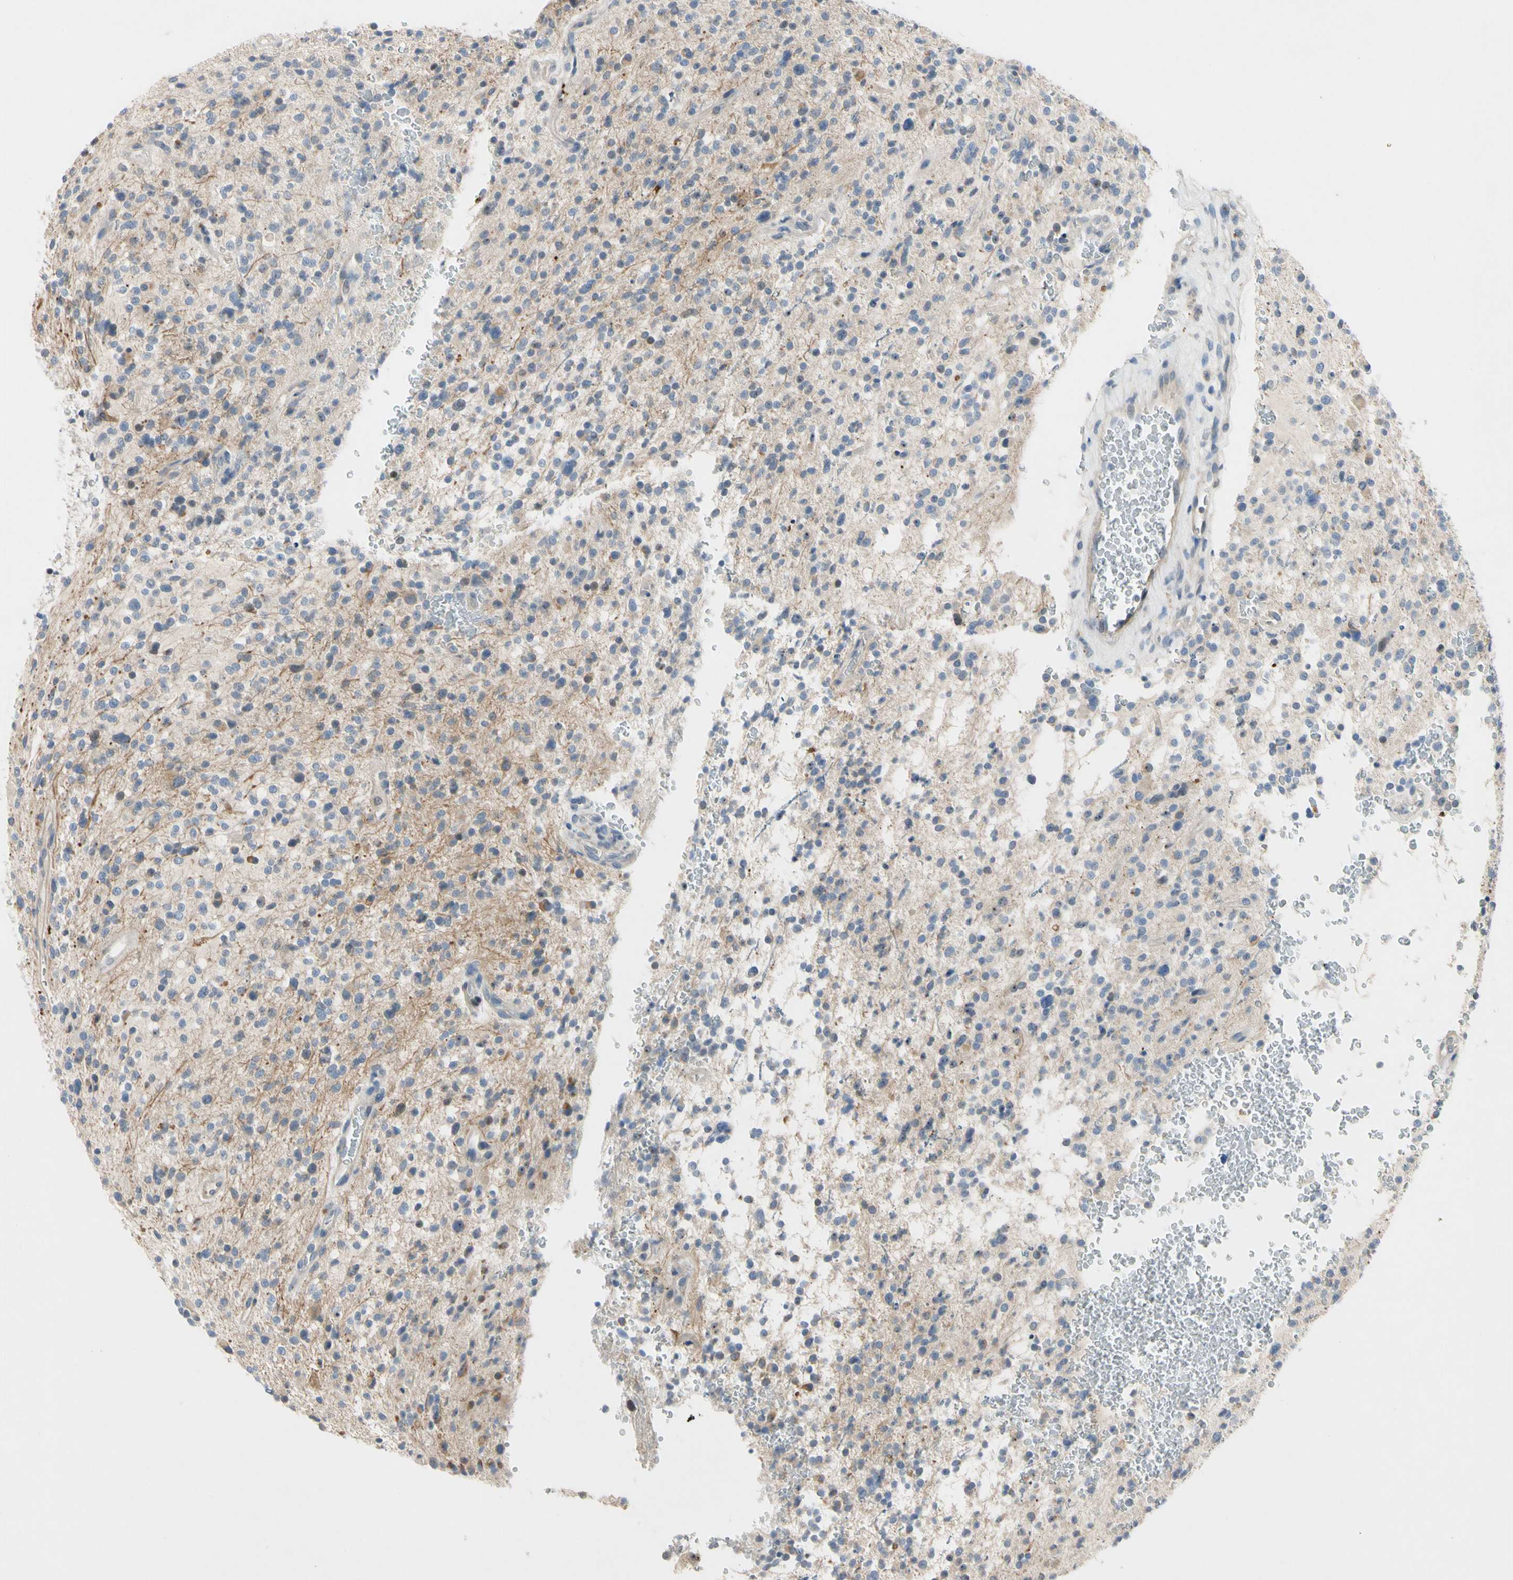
{"staining": {"intensity": "weak", "quantity": "25%-75%", "location": "cytoplasmic/membranous"}, "tissue": "glioma", "cell_type": "Tumor cells", "image_type": "cancer", "snomed": [{"axis": "morphology", "description": "Glioma, malignant, High grade"}, {"axis": "topography", "description": "Brain"}], "caption": "The immunohistochemical stain shows weak cytoplasmic/membranous expression in tumor cells of glioma tissue.", "gene": "GAS6", "patient": {"sex": "male", "age": 48}}